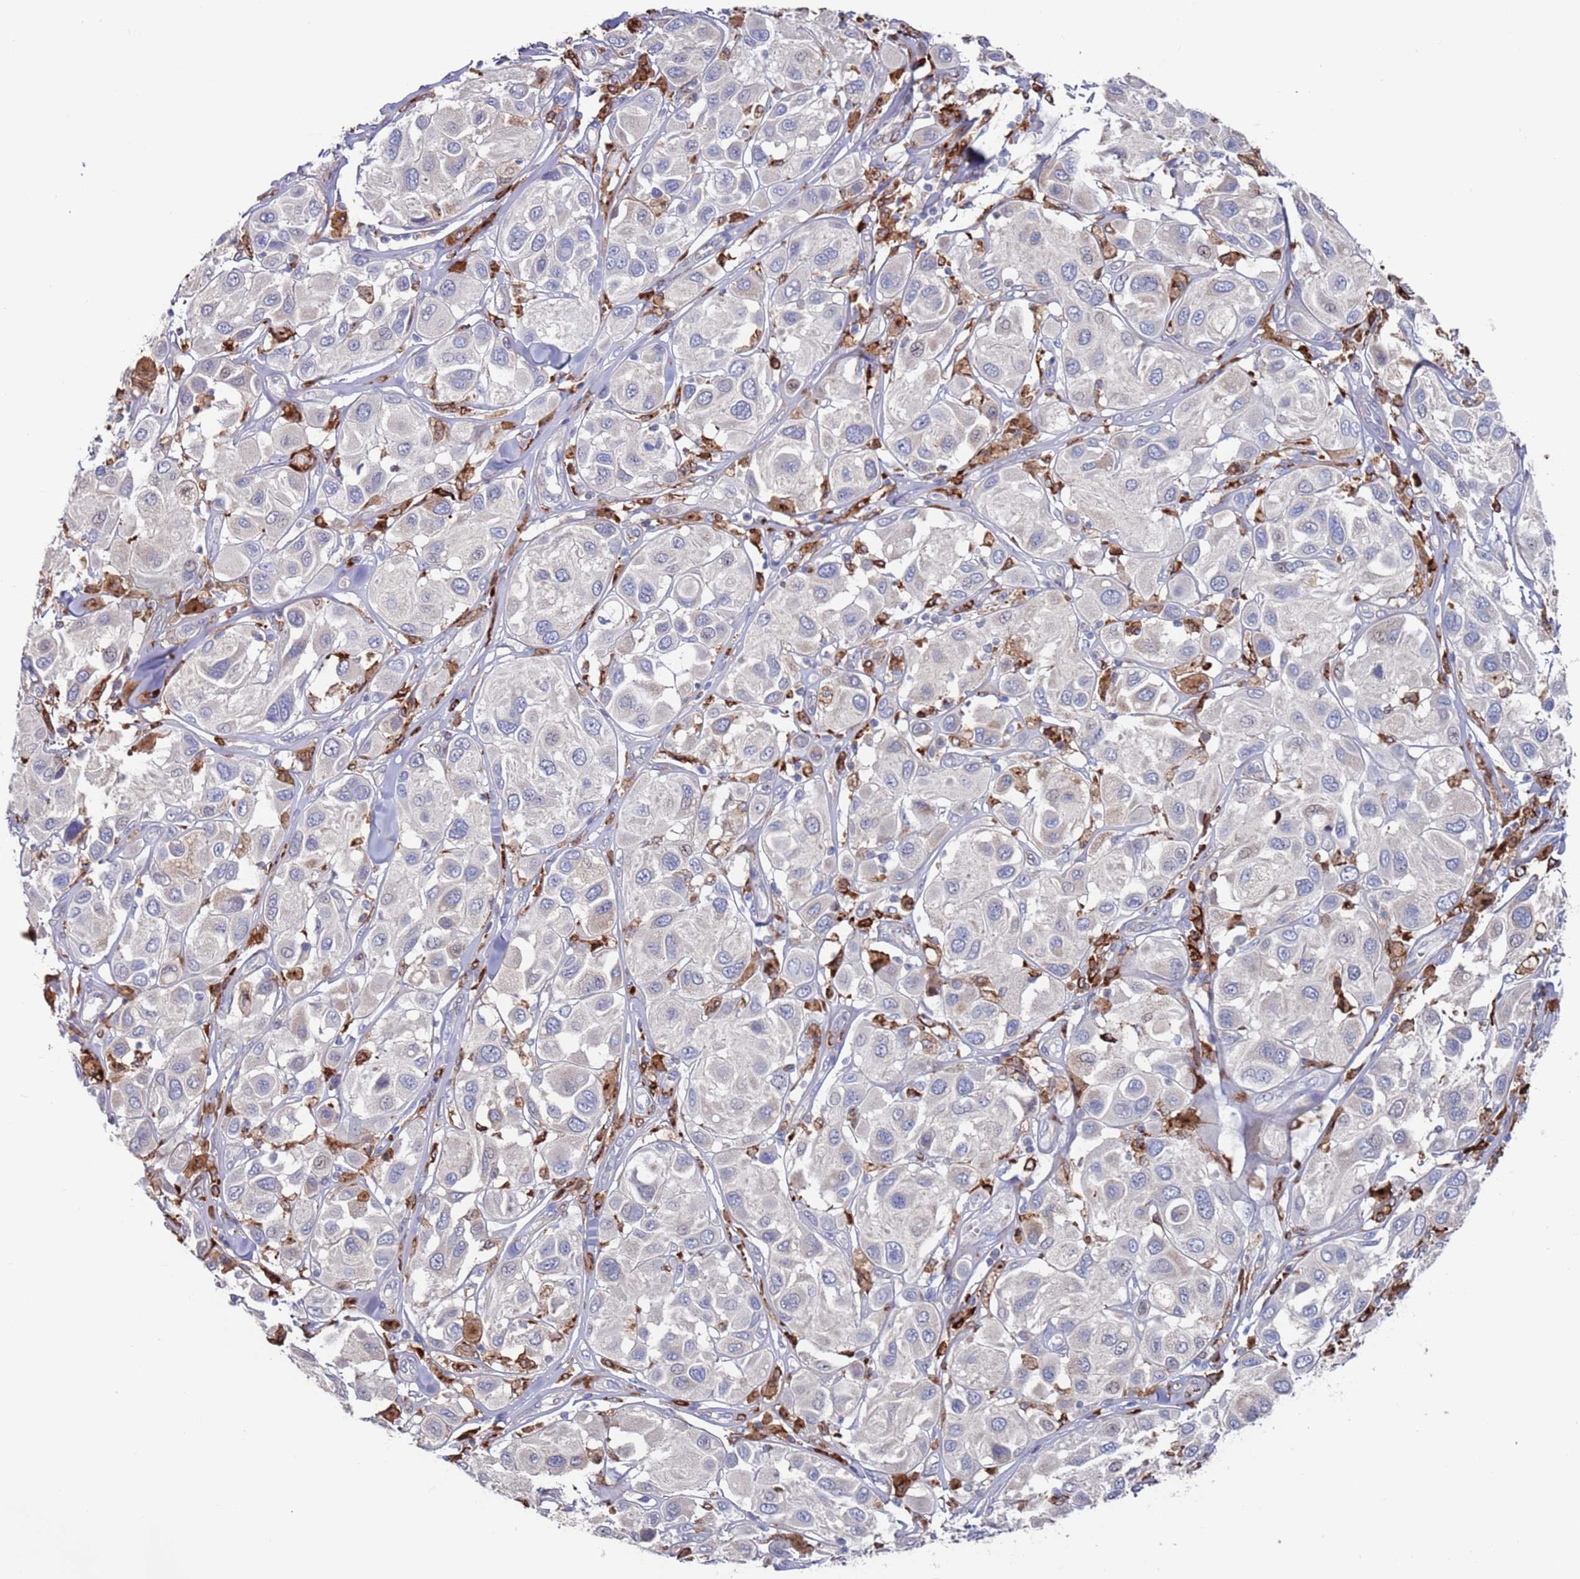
{"staining": {"intensity": "negative", "quantity": "none", "location": "none"}, "tissue": "melanoma", "cell_type": "Tumor cells", "image_type": "cancer", "snomed": [{"axis": "morphology", "description": "Malignant melanoma, Metastatic site"}, {"axis": "topography", "description": "Skin"}], "caption": "Melanoma was stained to show a protein in brown. There is no significant staining in tumor cells. (DAB IHC with hematoxylin counter stain).", "gene": "GREB1L", "patient": {"sex": "male", "age": 41}}